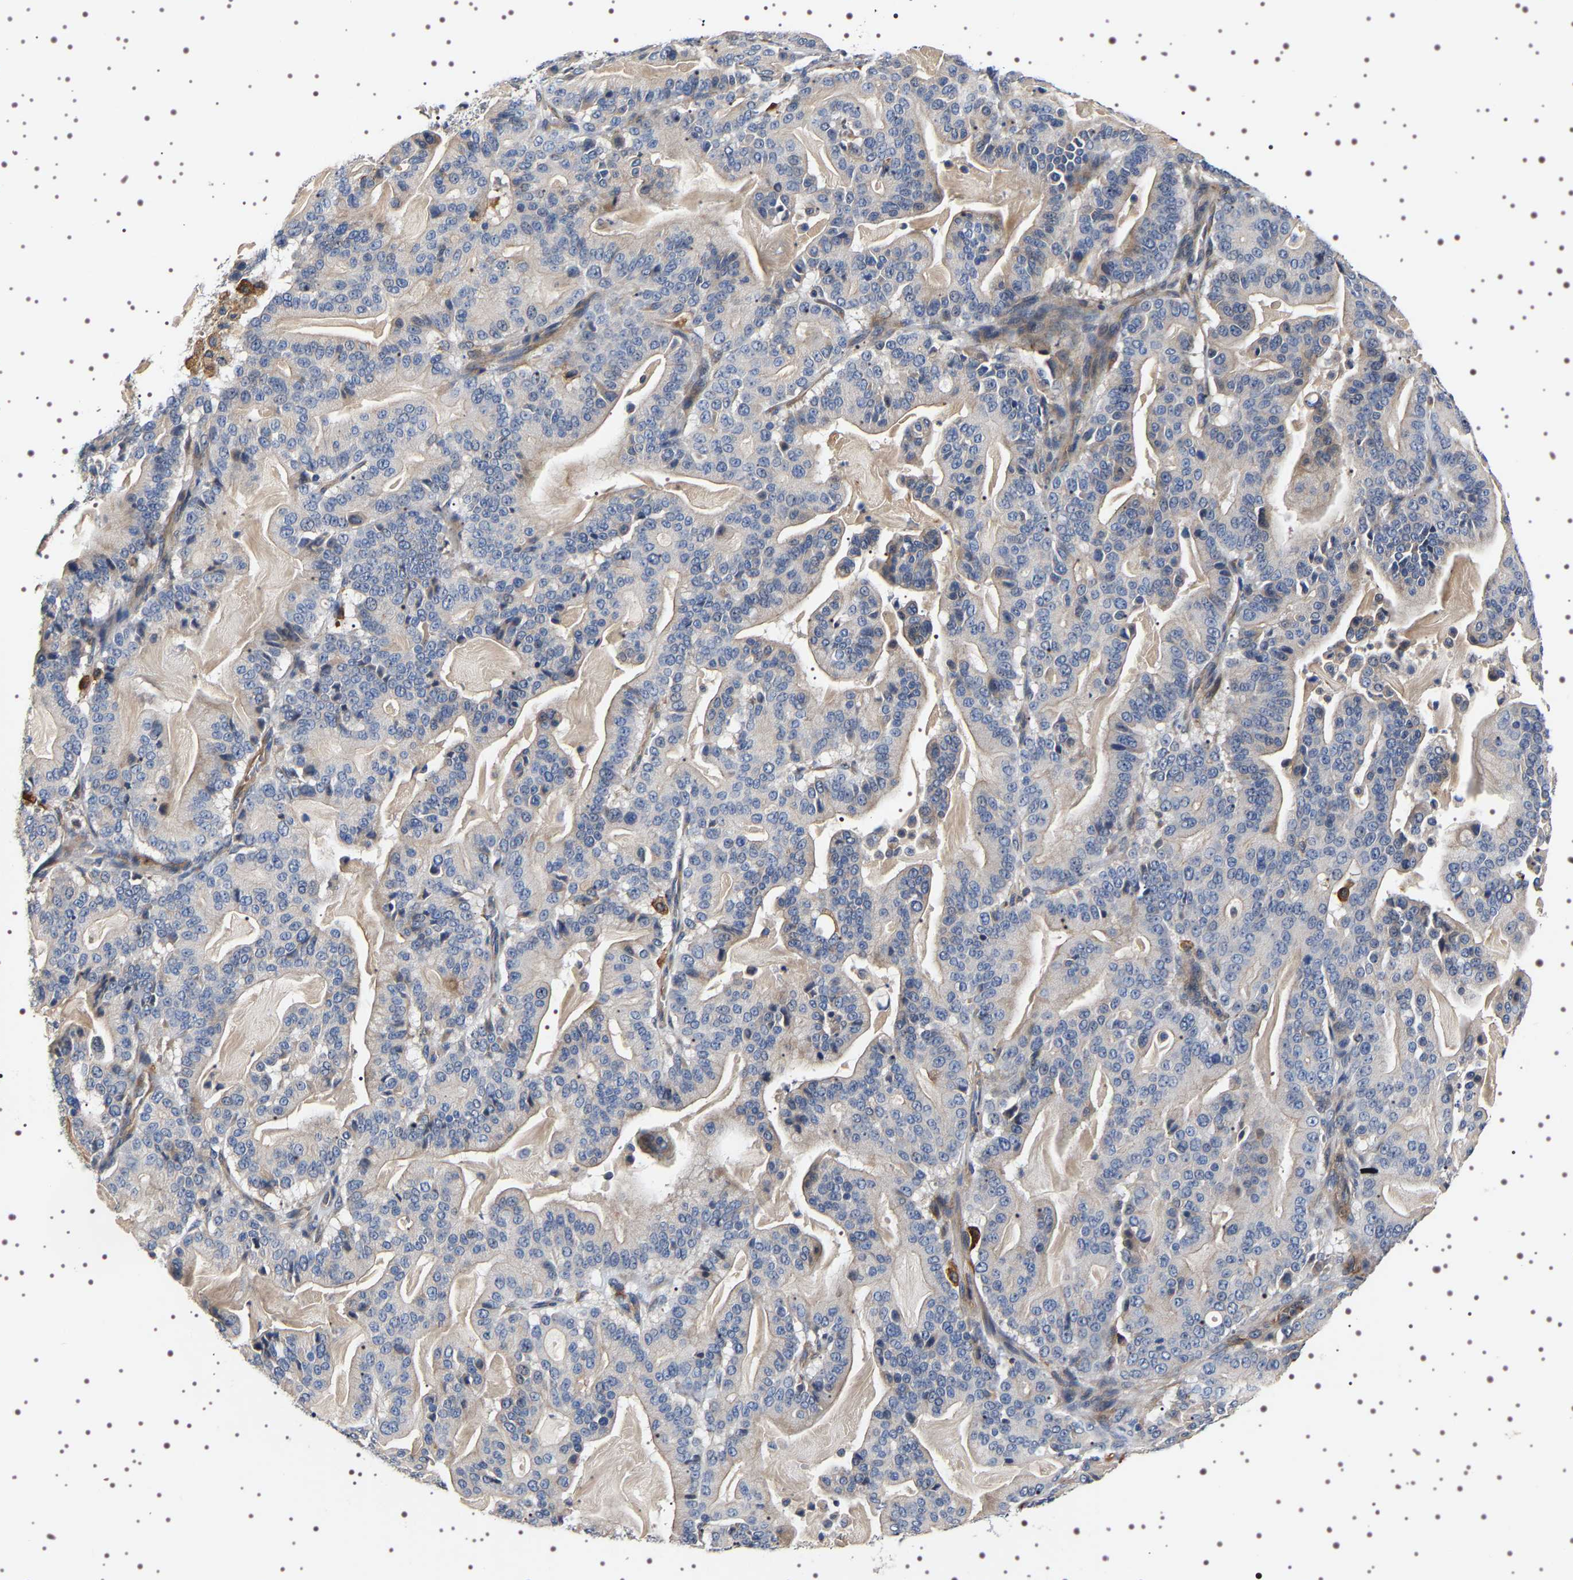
{"staining": {"intensity": "weak", "quantity": "<25%", "location": "cytoplasmic/membranous"}, "tissue": "pancreatic cancer", "cell_type": "Tumor cells", "image_type": "cancer", "snomed": [{"axis": "morphology", "description": "Adenocarcinoma, NOS"}, {"axis": "topography", "description": "Pancreas"}], "caption": "Tumor cells are negative for protein expression in human pancreatic cancer (adenocarcinoma).", "gene": "ALPL", "patient": {"sex": "male", "age": 63}}